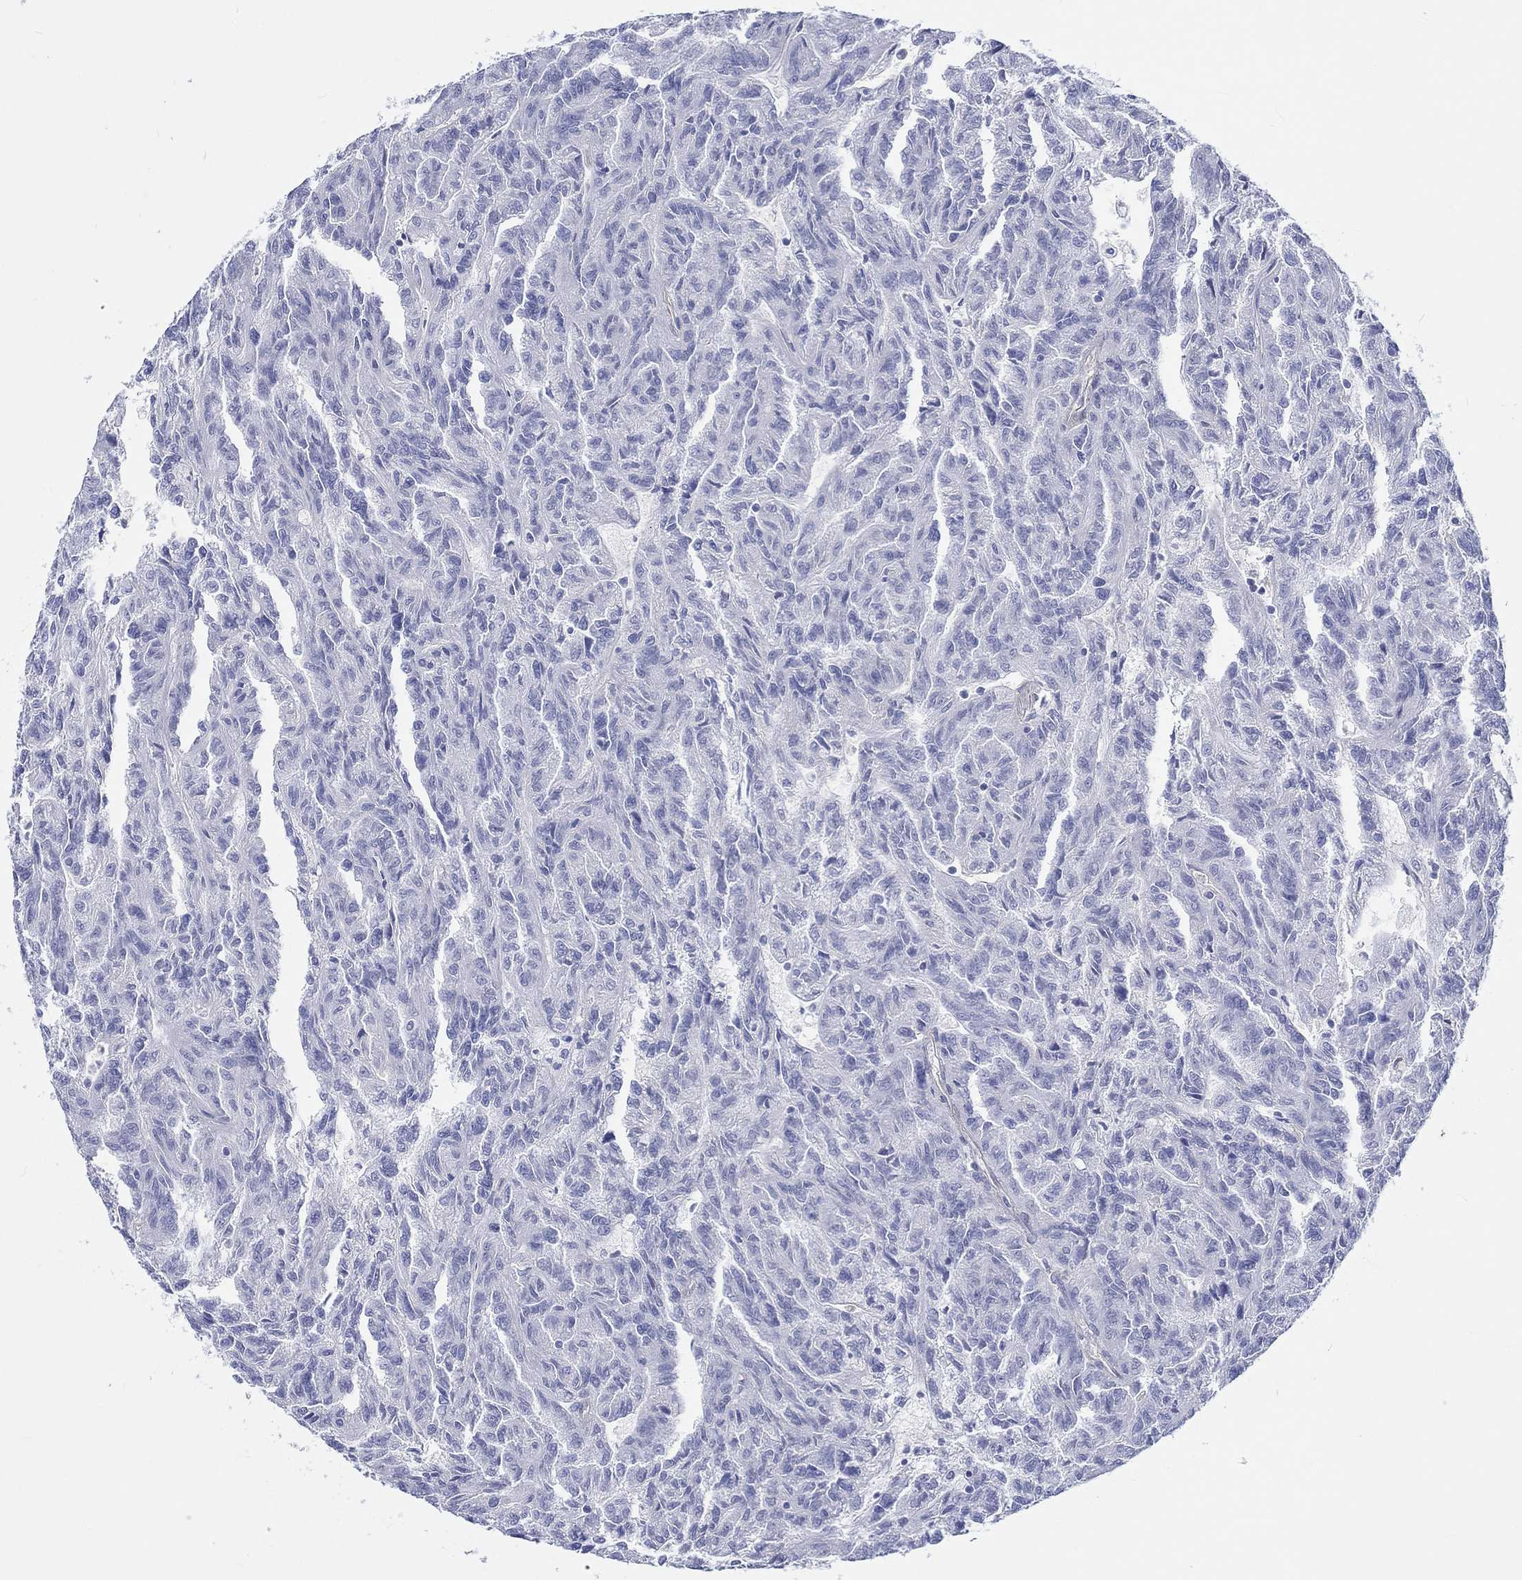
{"staining": {"intensity": "negative", "quantity": "none", "location": "none"}, "tissue": "renal cancer", "cell_type": "Tumor cells", "image_type": "cancer", "snomed": [{"axis": "morphology", "description": "Adenocarcinoma, NOS"}, {"axis": "topography", "description": "Kidney"}], "caption": "Human renal cancer (adenocarcinoma) stained for a protein using IHC displays no staining in tumor cells.", "gene": "CDY2B", "patient": {"sex": "male", "age": 79}}